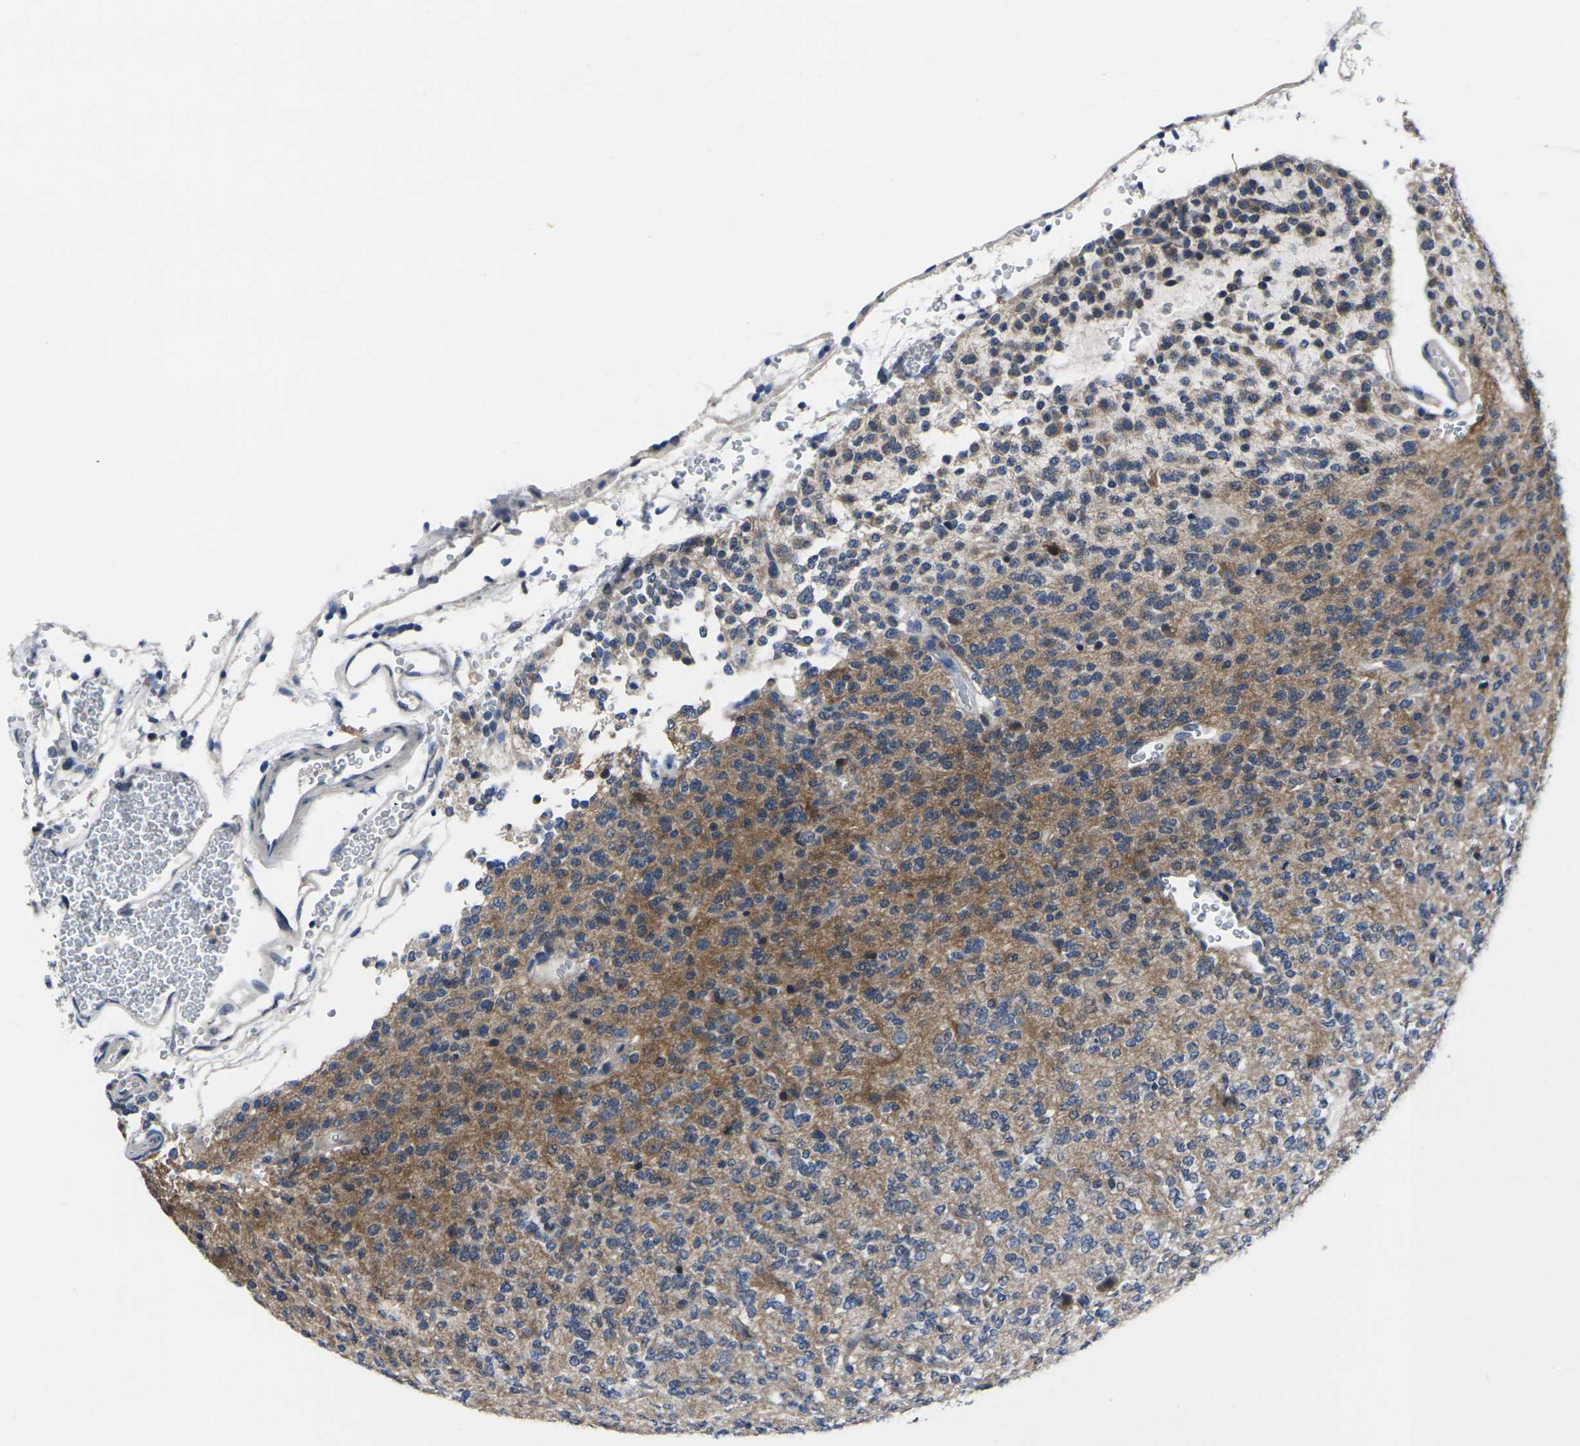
{"staining": {"intensity": "moderate", "quantity": "<25%", "location": "cytoplasmic/membranous"}, "tissue": "glioma", "cell_type": "Tumor cells", "image_type": "cancer", "snomed": [{"axis": "morphology", "description": "Glioma, malignant, Low grade"}, {"axis": "topography", "description": "Brain"}], "caption": "Moderate cytoplasmic/membranous protein positivity is seen in about <25% of tumor cells in glioma.", "gene": "CYP2C8", "patient": {"sex": "male", "age": 38}}